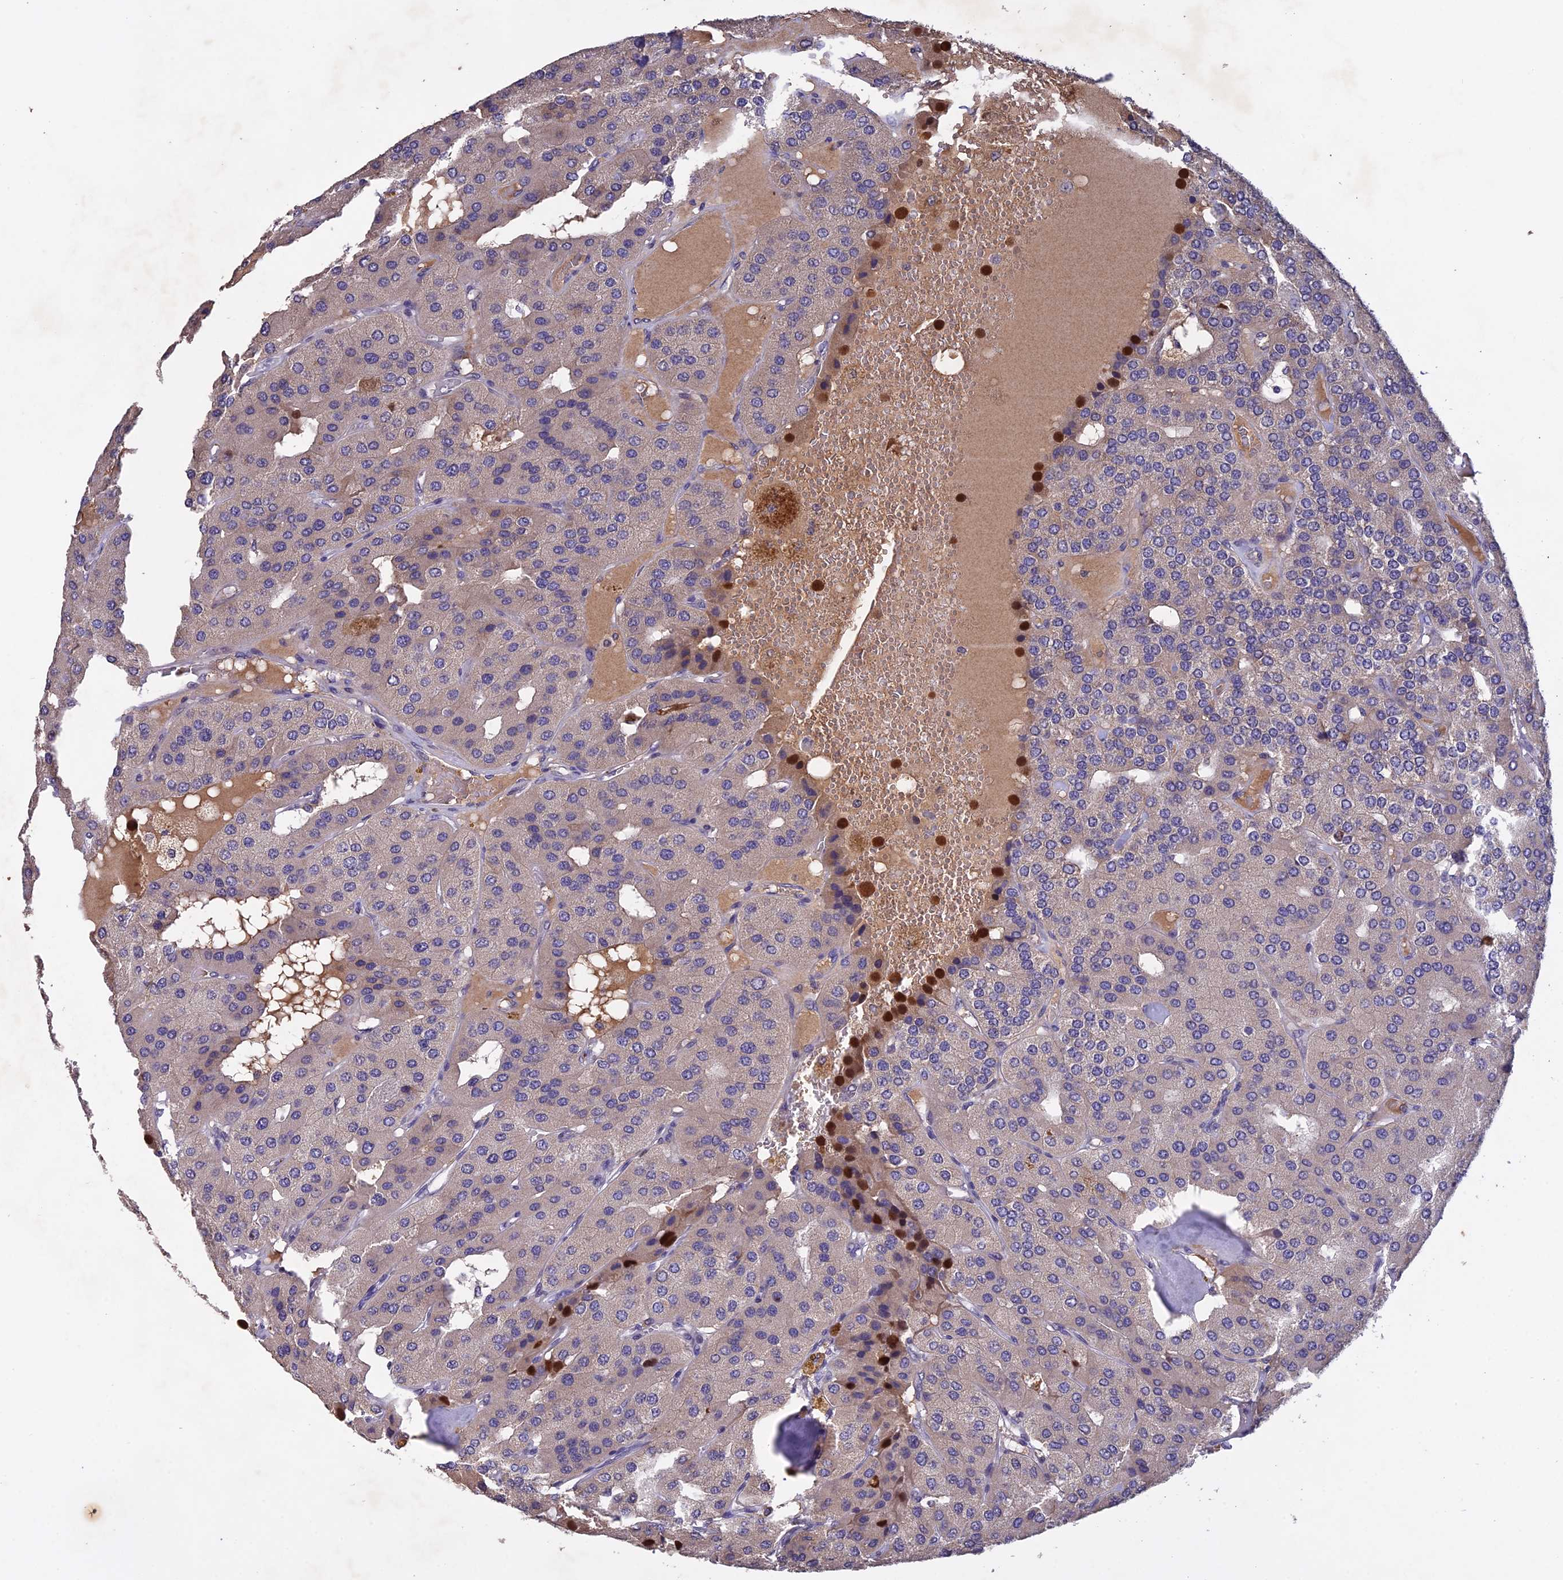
{"staining": {"intensity": "negative", "quantity": "none", "location": "none"}, "tissue": "parathyroid gland", "cell_type": "Glandular cells", "image_type": "normal", "snomed": [{"axis": "morphology", "description": "Normal tissue, NOS"}, {"axis": "morphology", "description": "Adenoma, NOS"}, {"axis": "topography", "description": "Parathyroid gland"}], "caption": "An immunohistochemistry (IHC) histopathology image of benign parathyroid gland is shown. There is no staining in glandular cells of parathyroid gland.", "gene": "SLC39A13", "patient": {"sex": "female", "age": 86}}